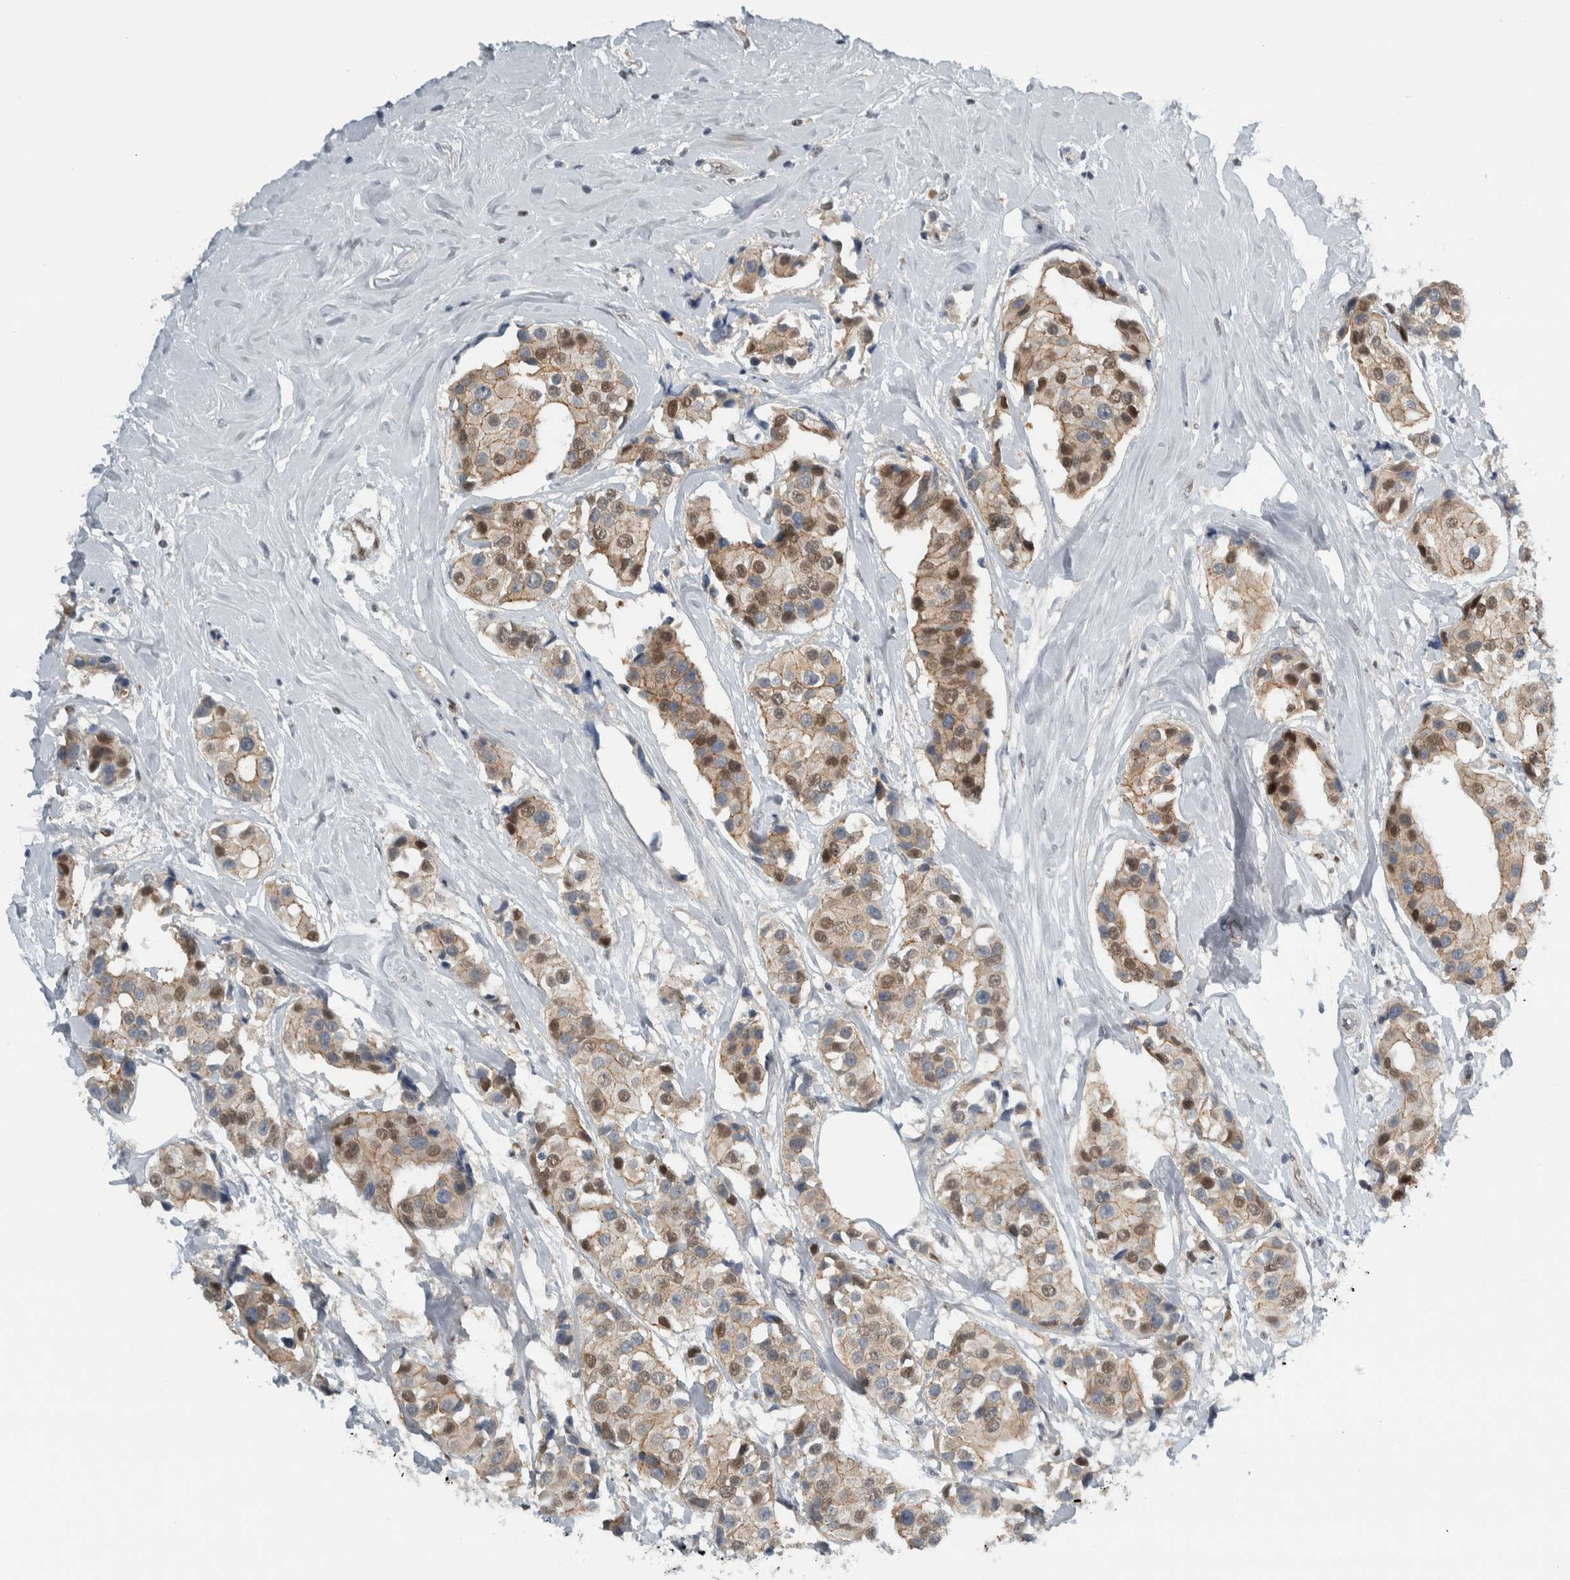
{"staining": {"intensity": "moderate", "quantity": ">75%", "location": "cytoplasmic/membranous,nuclear"}, "tissue": "breast cancer", "cell_type": "Tumor cells", "image_type": "cancer", "snomed": [{"axis": "morphology", "description": "Normal tissue, NOS"}, {"axis": "morphology", "description": "Duct carcinoma"}, {"axis": "topography", "description": "Breast"}], "caption": "Immunohistochemical staining of breast invasive ductal carcinoma demonstrates medium levels of moderate cytoplasmic/membranous and nuclear protein staining in about >75% of tumor cells. (Stains: DAB in brown, nuclei in blue, Microscopy: brightfield microscopy at high magnification).", "gene": "ADPRM", "patient": {"sex": "female", "age": 39}}